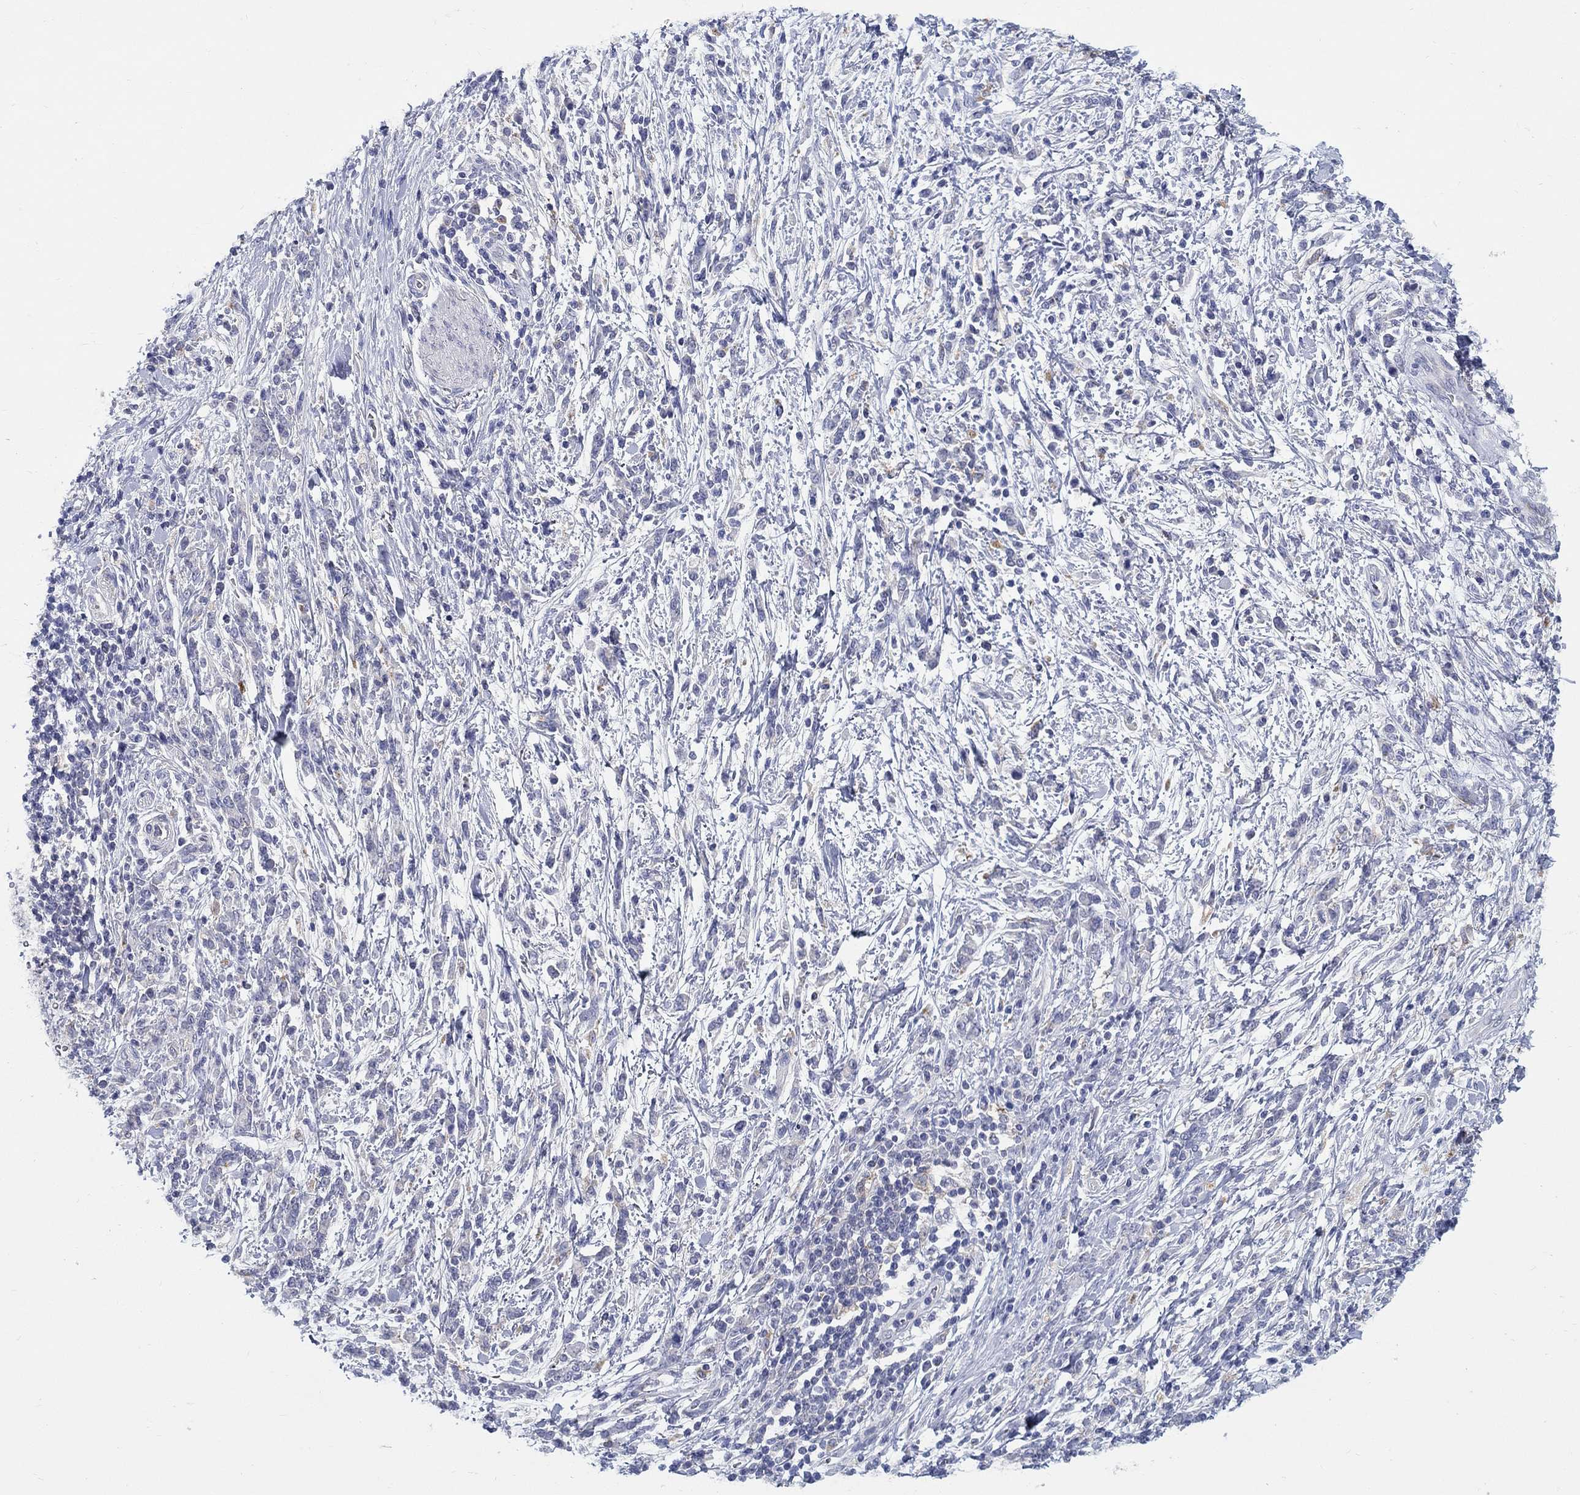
{"staining": {"intensity": "negative", "quantity": "none", "location": "none"}, "tissue": "stomach cancer", "cell_type": "Tumor cells", "image_type": "cancer", "snomed": [{"axis": "morphology", "description": "Adenocarcinoma, NOS"}, {"axis": "topography", "description": "Stomach"}], "caption": "This is a histopathology image of IHC staining of stomach cancer (adenocarcinoma), which shows no staining in tumor cells.", "gene": "RAP1GAP", "patient": {"sex": "female", "age": 57}}